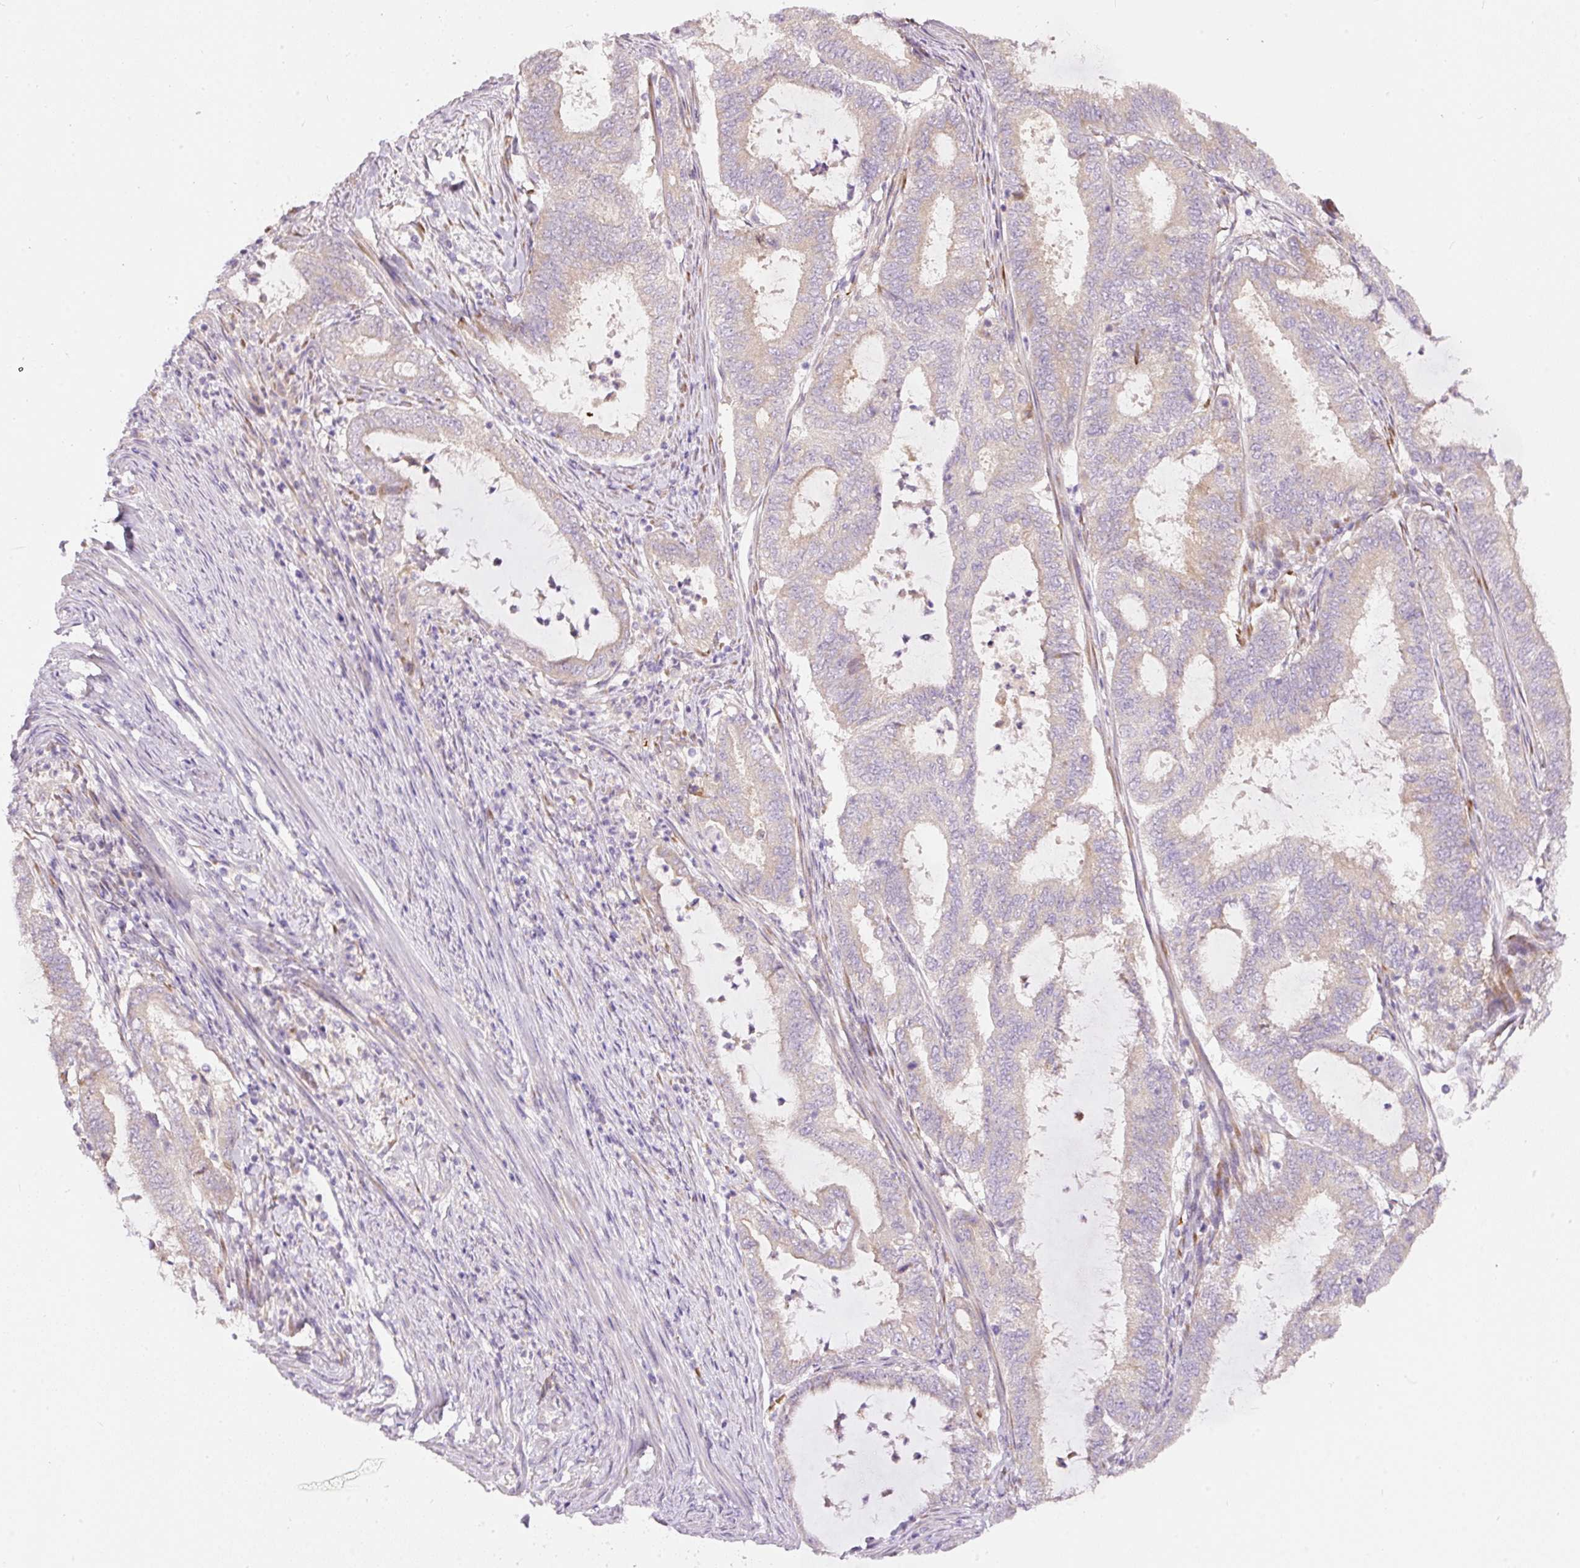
{"staining": {"intensity": "negative", "quantity": "none", "location": "none"}, "tissue": "endometrial cancer", "cell_type": "Tumor cells", "image_type": "cancer", "snomed": [{"axis": "morphology", "description": "Adenocarcinoma, NOS"}, {"axis": "topography", "description": "Endometrium"}], "caption": "Human endometrial adenocarcinoma stained for a protein using immunohistochemistry (IHC) displays no positivity in tumor cells.", "gene": "RSPO2", "patient": {"sex": "female", "age": 51}}